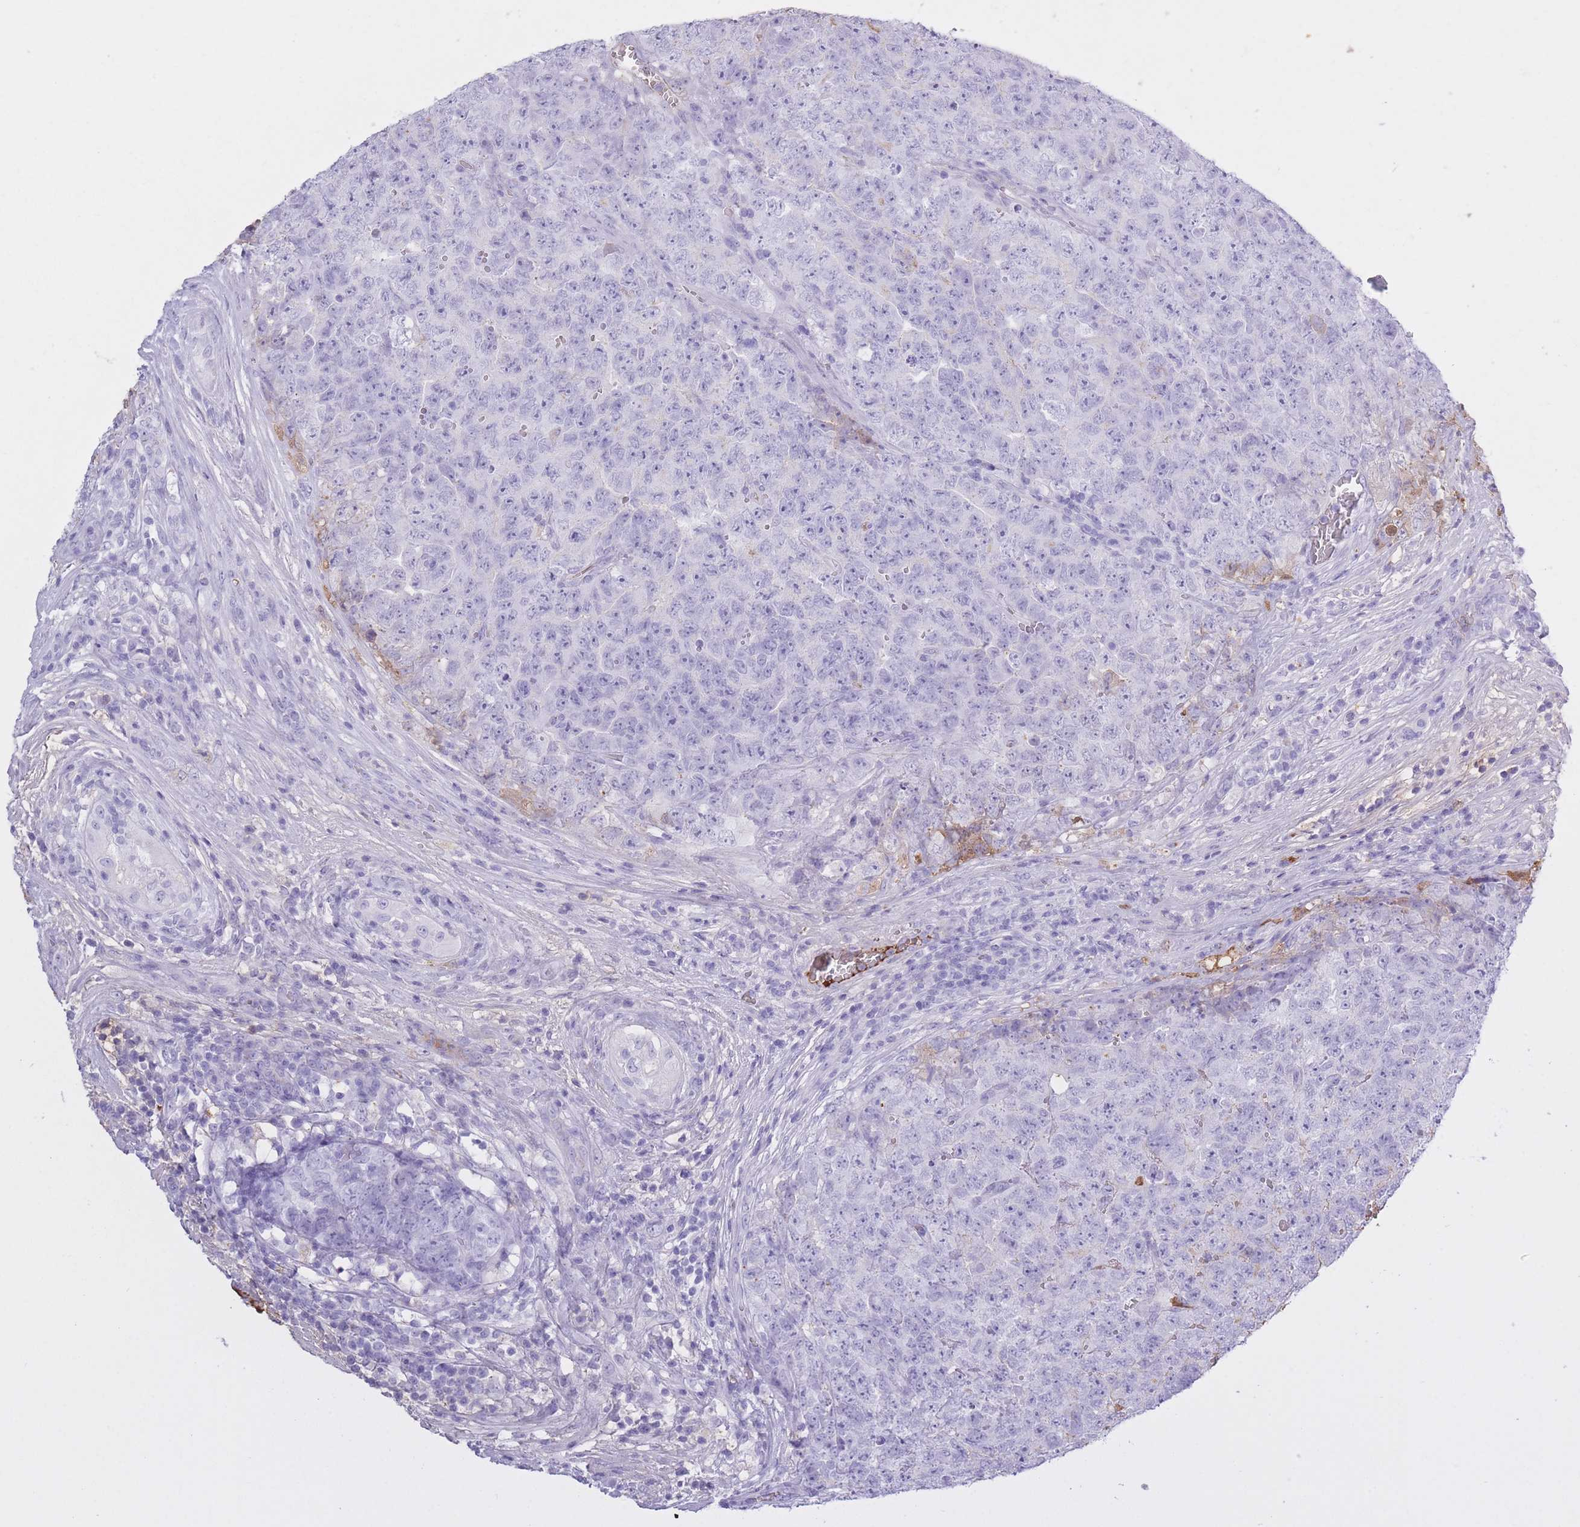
{"staining": {"intensity": "negative", "quantity": "none", "location": "none"}, "tissue": "testis cancer", "cell_type": "Tumor cells", "image_type": "cancer", "snomed": [{"axis": "morphology", "description": "Seminoma, NOS"}, {"axis": "morphology", "description": "Teratoma, malignant, NOS"}, {"axis": "topography", "description": "Testis"}], "caption": "Human testis cancer (seminoma) stained for a protein using immunohistochemistry demonstrates no staining in tumor cells.", "gene": "AP3S2", "patient": {"sex": "male", "age": 34}}